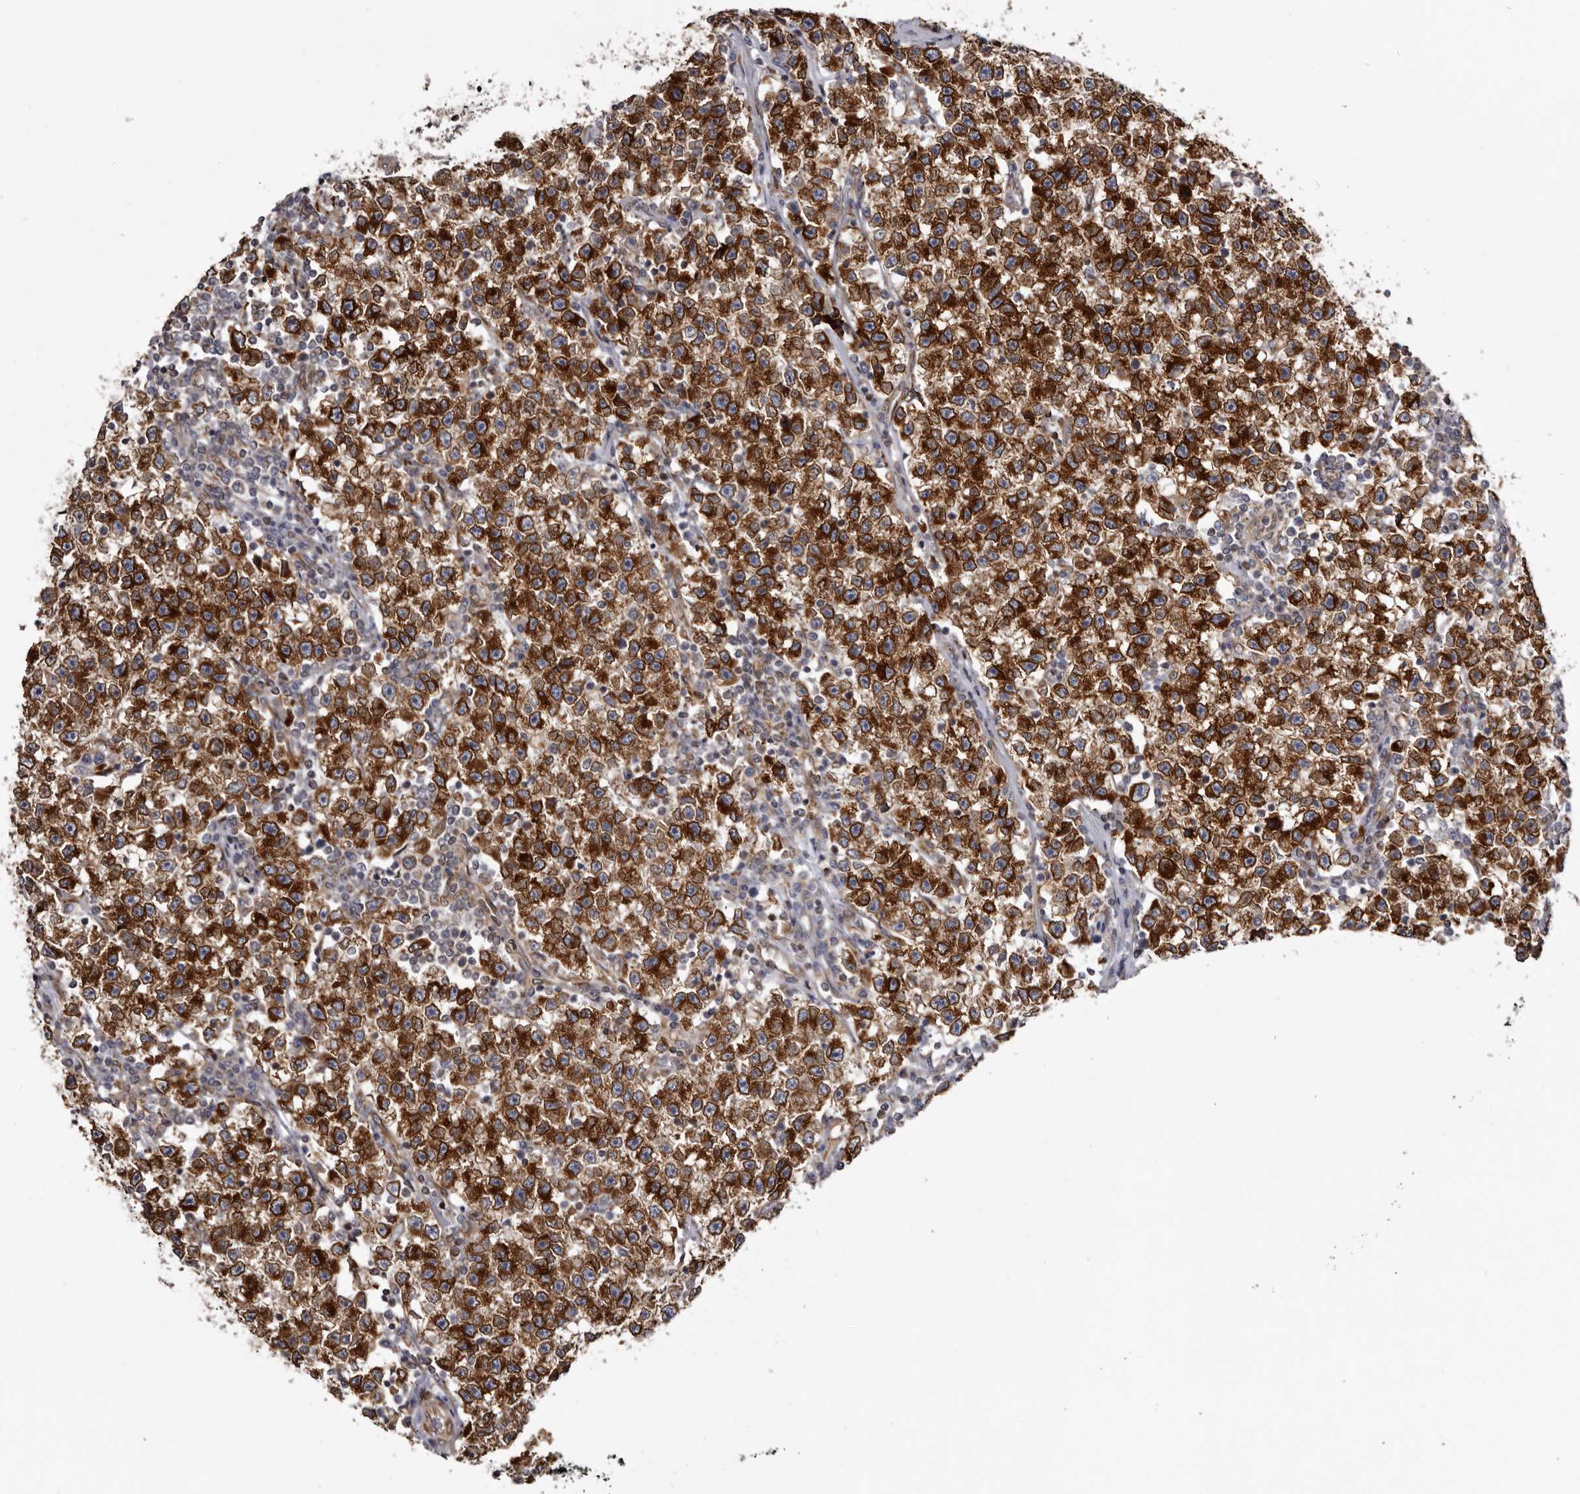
{"staining": {"intensity": "strong", "quantity": ">75%", "location": "cytoplasmic/membranous"}, "tissue": "testis cancer", "cell_type": "Tumor cells", "image_type": "cancer", "snomed": [{"axis": "morphology", "description": "Seminoma, NOS"}, {"axis": "topography", "description": "Testis"}], "caption": "Immunohistochemical staining of testis seminoma displays high levels of strong cytoplasmic/membranous protein expression in about >75% of tumor cells.", "gene": "C4orf3", "patient": {"sex": "male", "age": 22}}